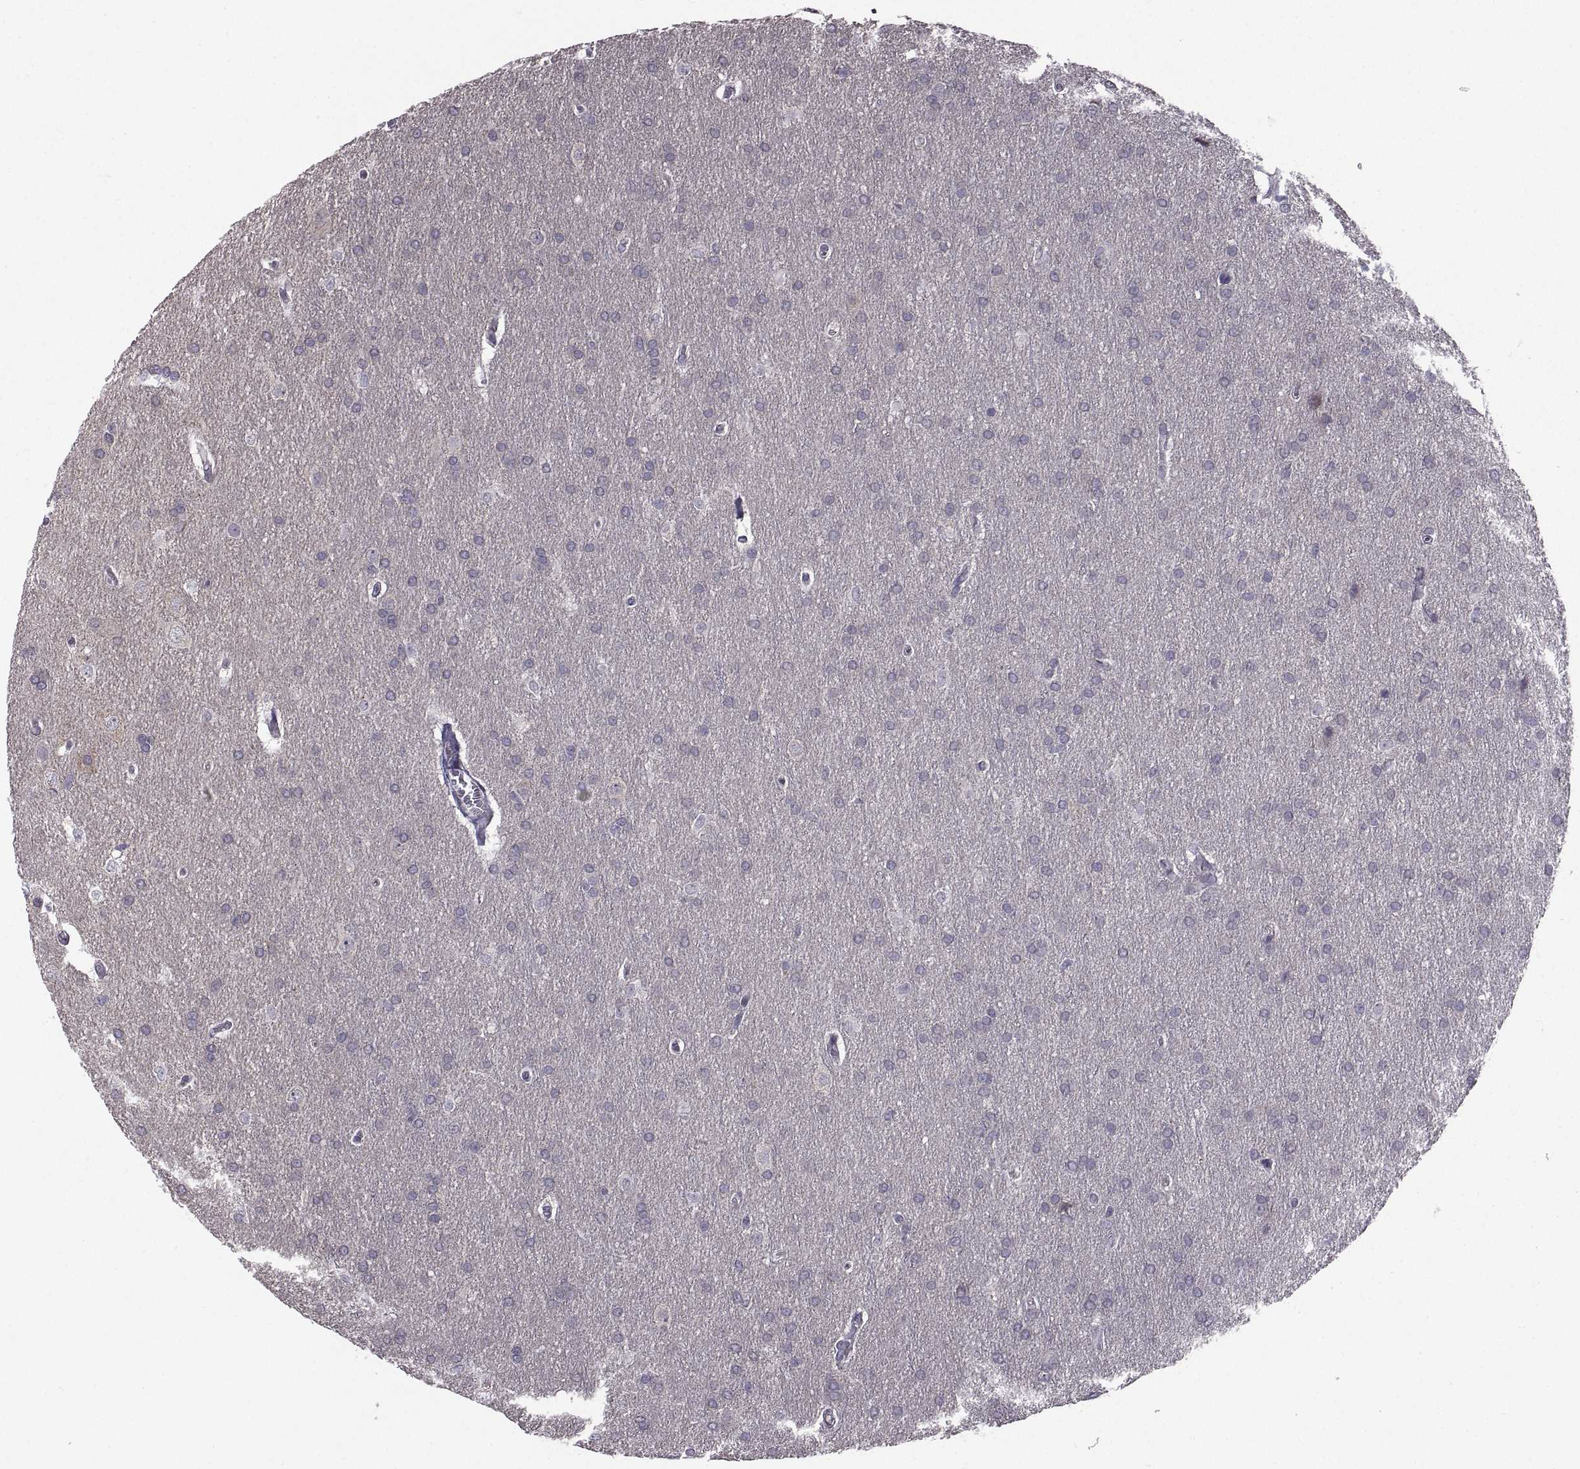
{"staining": {"intensity": "negative", "quantity": "none", "location": "none"}, "tissue": "glioma", "cell_type": "Tumor cells", "image_type": "cancer", "snomed": [{"axis": "morphology", "description": "Glioma, malignant, Low grade"}, {"axis": "topography", "description": "Brain"}], "caption": "Immunohistochemistry (IHC) of low-grade glioma (malignant) exhibits no positivity in tumor cells.", "gene": "NPTX2", "patient": {"sex": "female", "age": 32}}